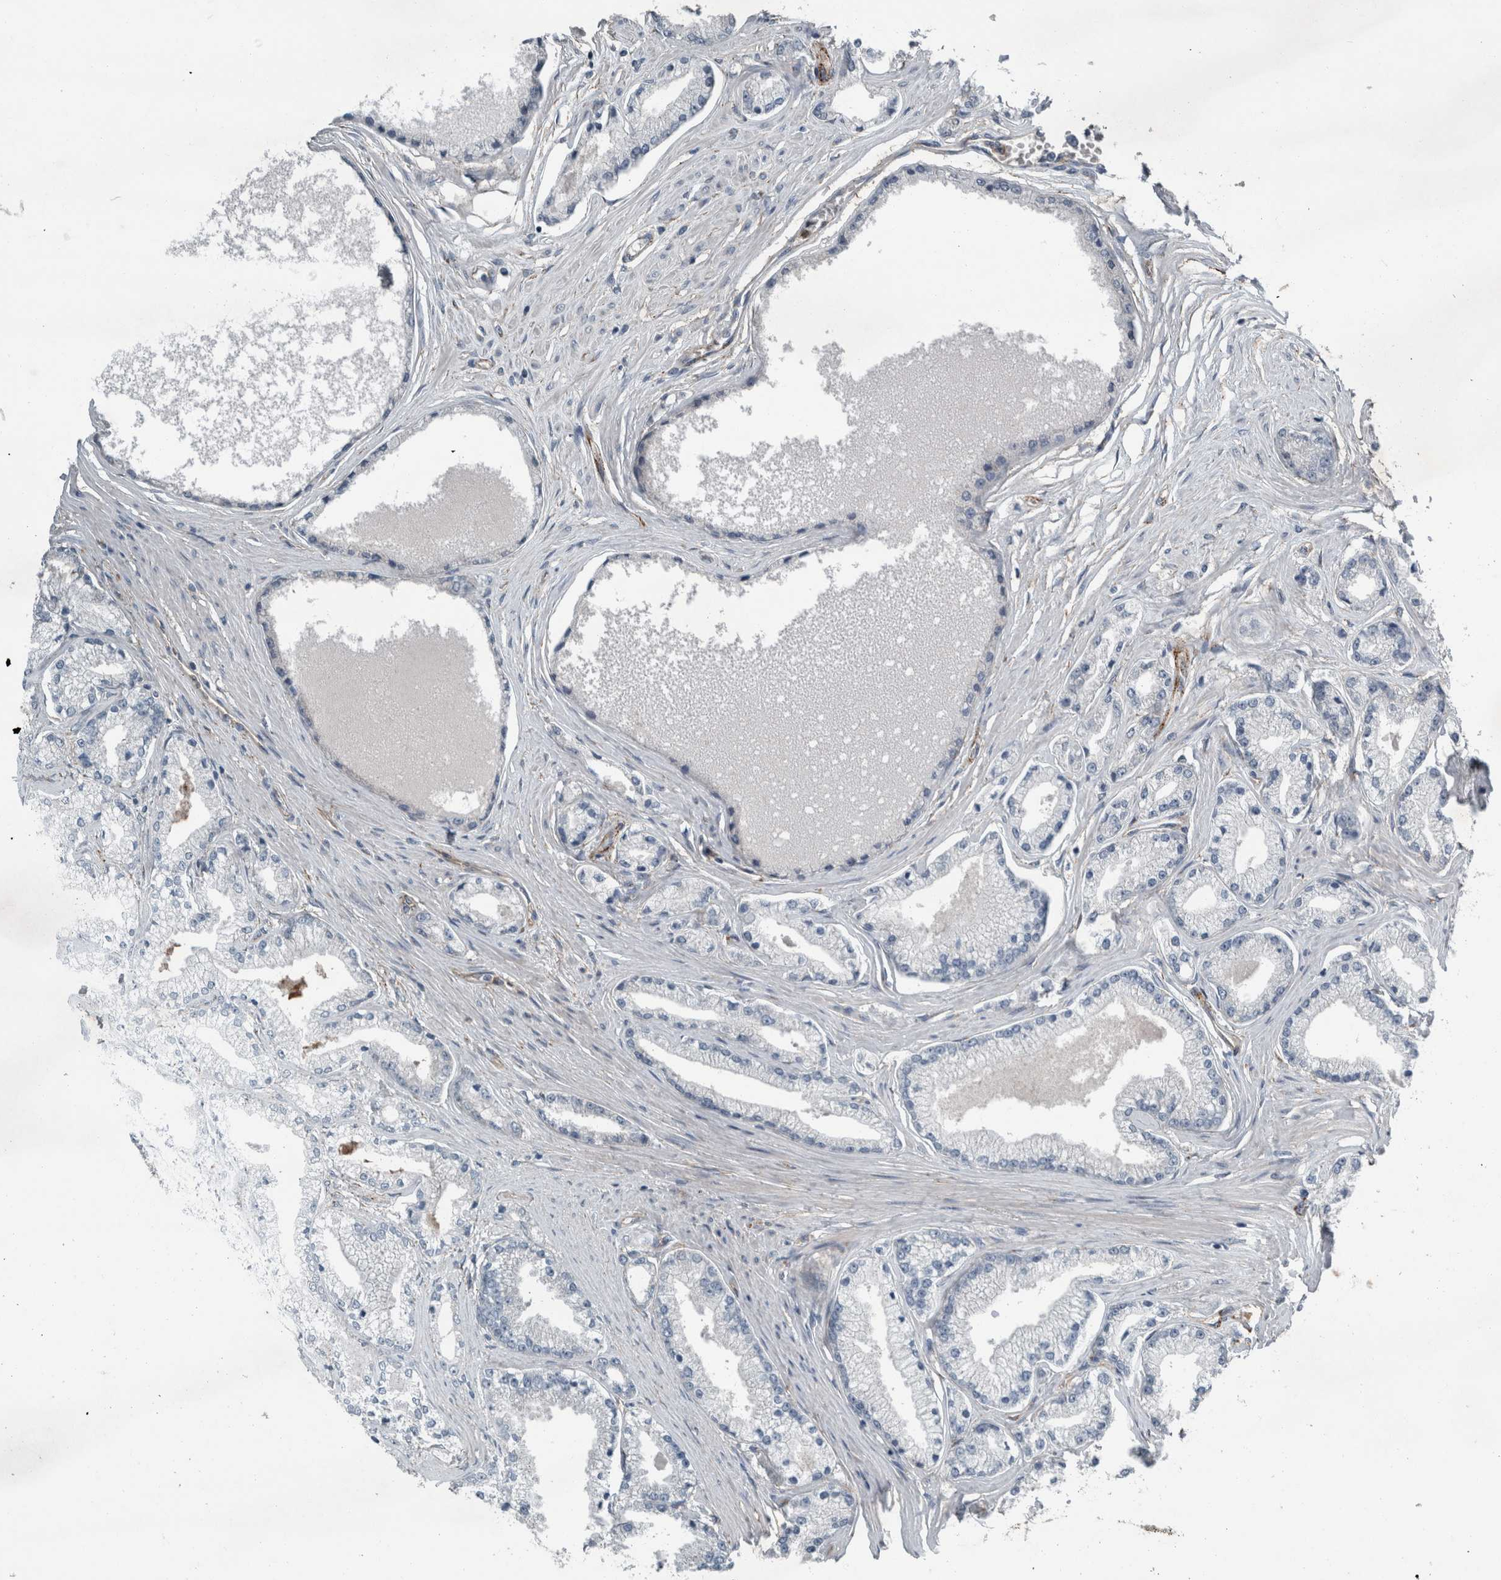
{"staining": {"intensity": "negative", "quantity": "none", "location": "none"}, "tissue": "prostate cancer", "cell_type": "Tumor cells", "image_type": "cancer", "snomed": [{"axis": "morphology", "description": "Adenocarcinoma, High grade"}, {"axis": "topography", "description": "Prostate"}], "caption": "The image exhibits no staining of tumor cells in adenocarcinoma (high-grade) (prostate).", "gene": "GLT8D2", "patient": {"sex": "male", "age": 71}}